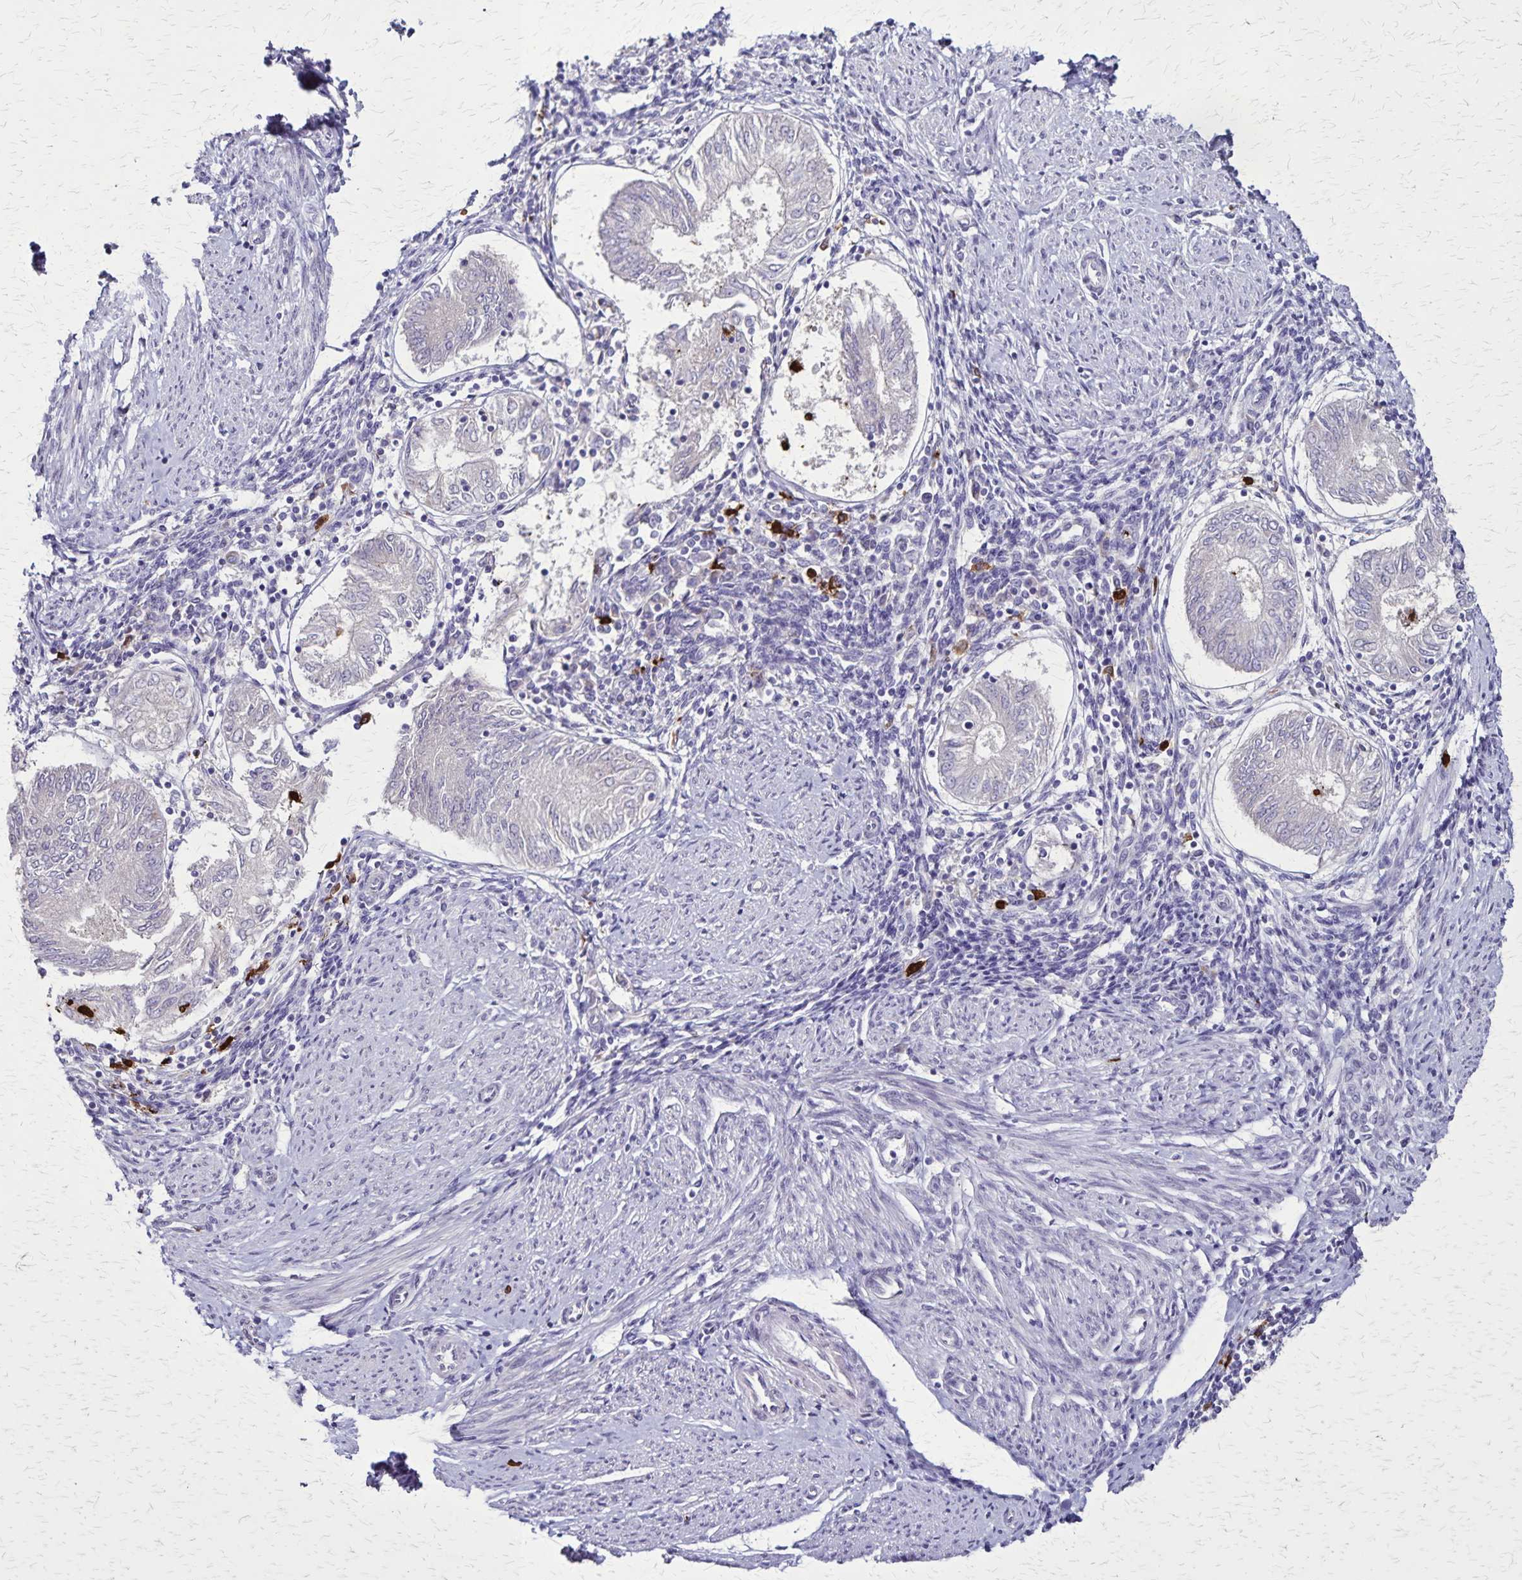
{"staining": {"intensity": "negative", "quantity": "none", "location": "none"}, "tissue": "endometrial cancer", "cell_type": "Tumor cells", "image_type": "cancer", "snomed": [{"axis": "morphology", "description": "Adenocarcinoma, NOS"}, {"axis": "topography", "description": "Endometrium"}], "caption": "This is a histopathology image of immunohistochemistry staining of endometrial cancer, which shows no positivity in tumor cells.", "gene": "ULBP3", "patient": {"sex": "female", "age": 68}}